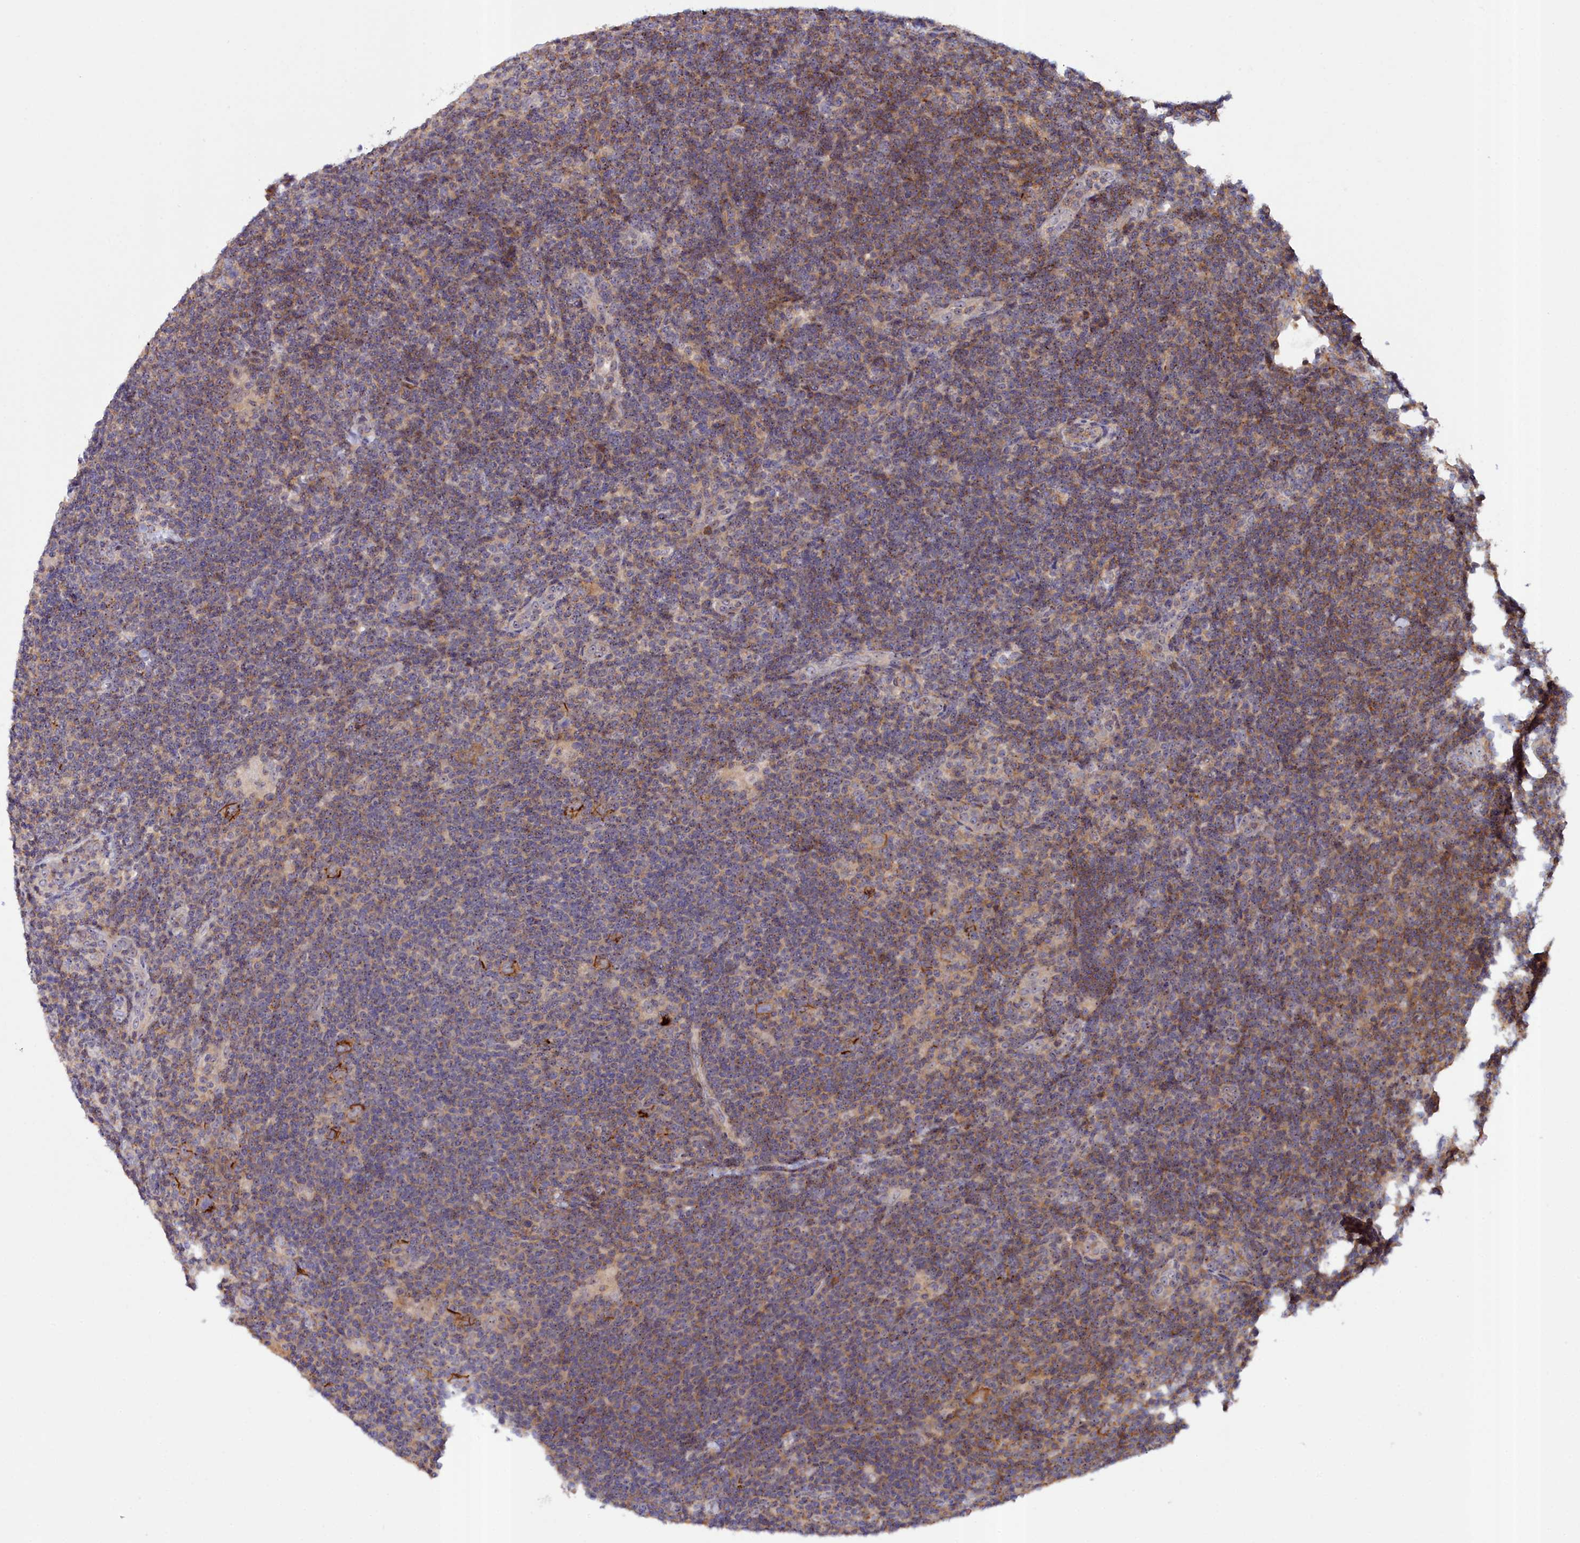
{"staining": {"intensity": "negative", "quantity": "none", "location": "none"}, "tissue": "lymphoma", "cell_type": "Tumor cells", "image_type": "cancer", "snomed": [{"axis": "morphology", "description": "Hodgkin's disease, NOS"}, {"axis": "topography", "description": "Lymph node"}], "caption": "This is a micrograph of immunohistochemistry (IHC) staining of lymphoma, which shows no staining in tumor cells.", "gene": "NEURL4", "patient": {"sex": "female", "age": 57}}